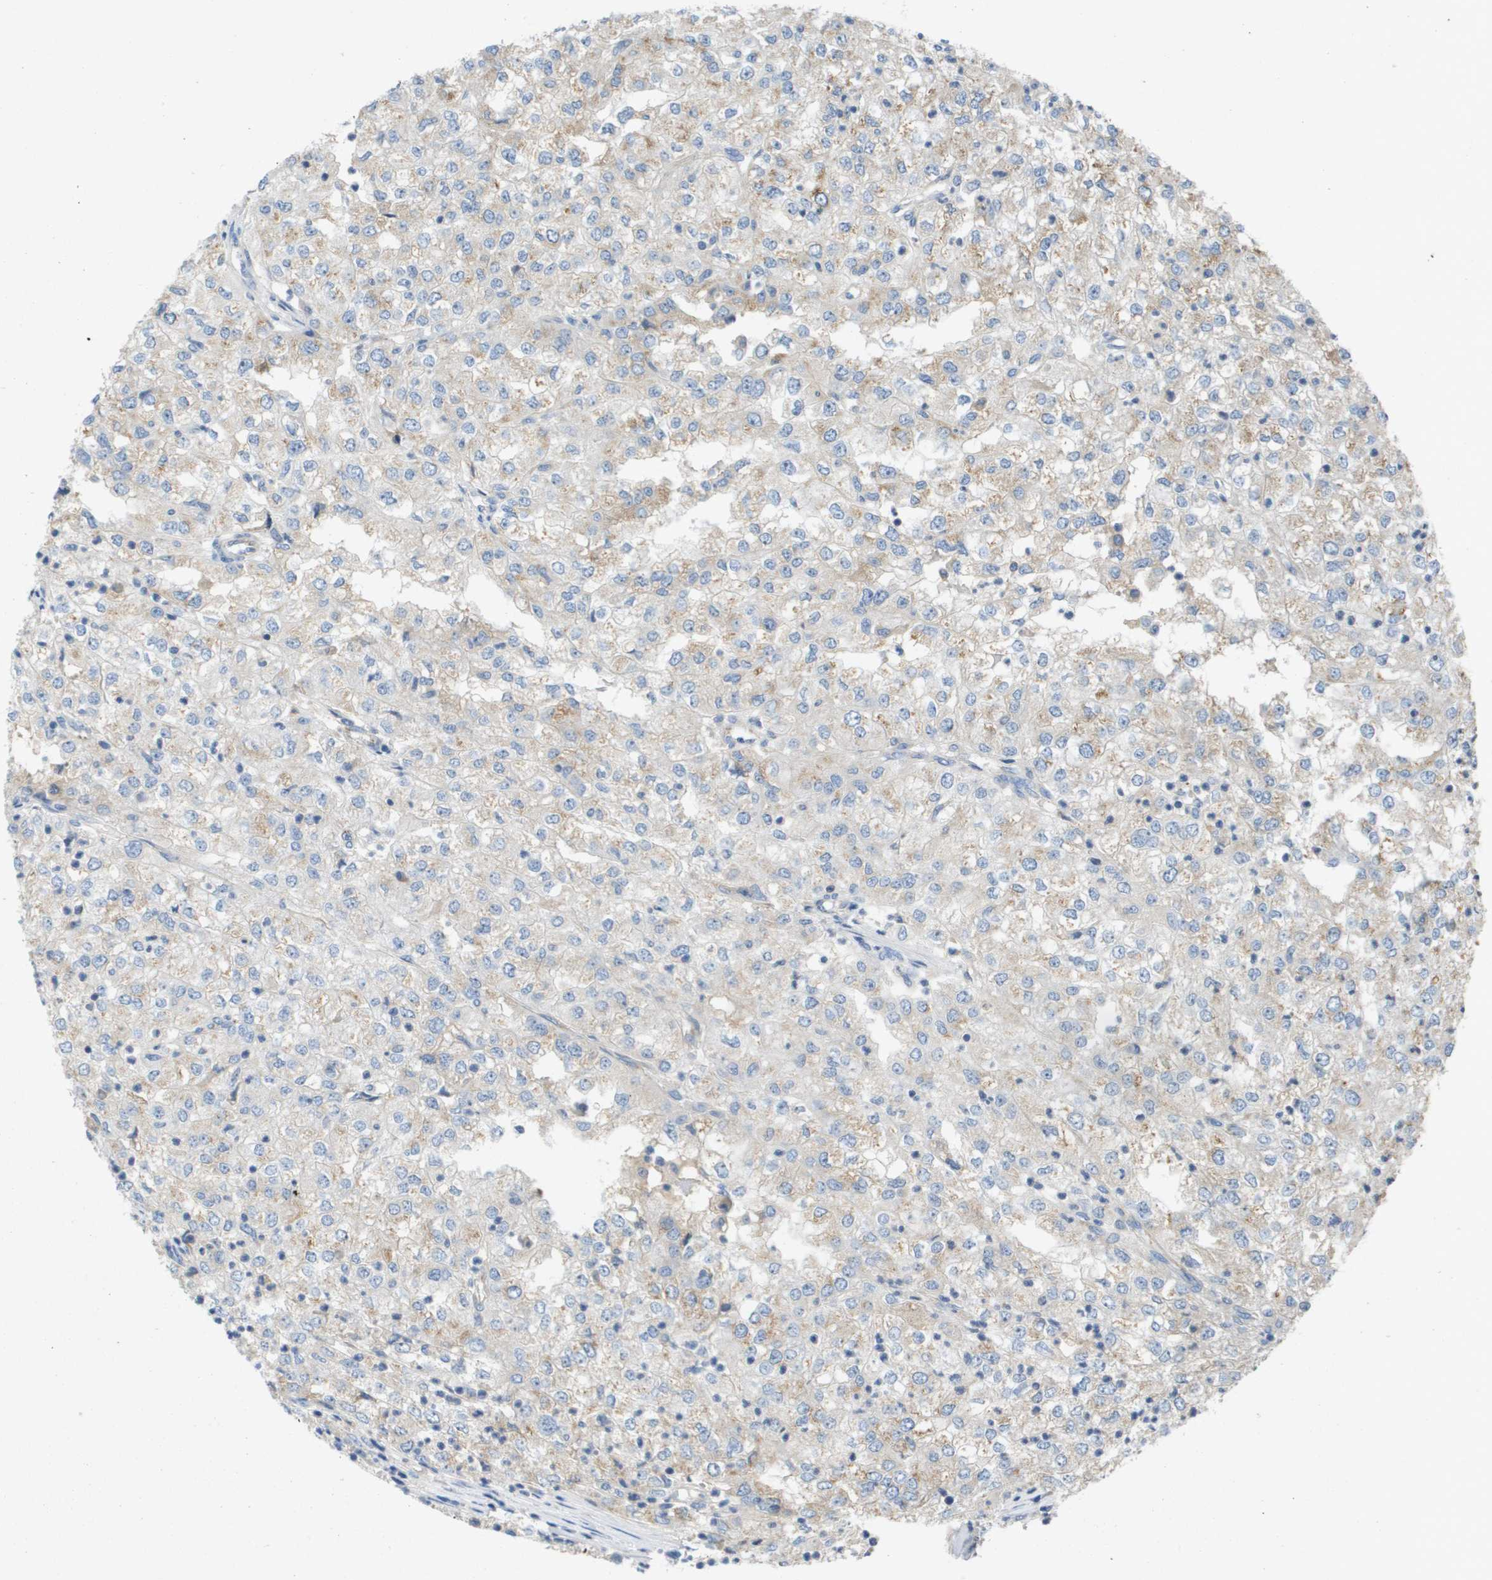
{"staining": {"intensity": "weak", "quantity": "<25%", "location": "cytoplasmic/membranous"}, "tissue": "renal cancer", "cell_type": "Tumor cells", "image_type": "cancer", "snomed": [{"axis": "morphology", "description": "Adenocarcinoma, NOS"}, {"axis": "topography", "description": "Kidney"}], "caption": "Immunohistochemistry photomicrograph of renal cancer stained for a protein (brown), which reveals no expression in tumor cells.", "gene": "B3GNT5", "patient": {"sex": "female", "age": 54}}